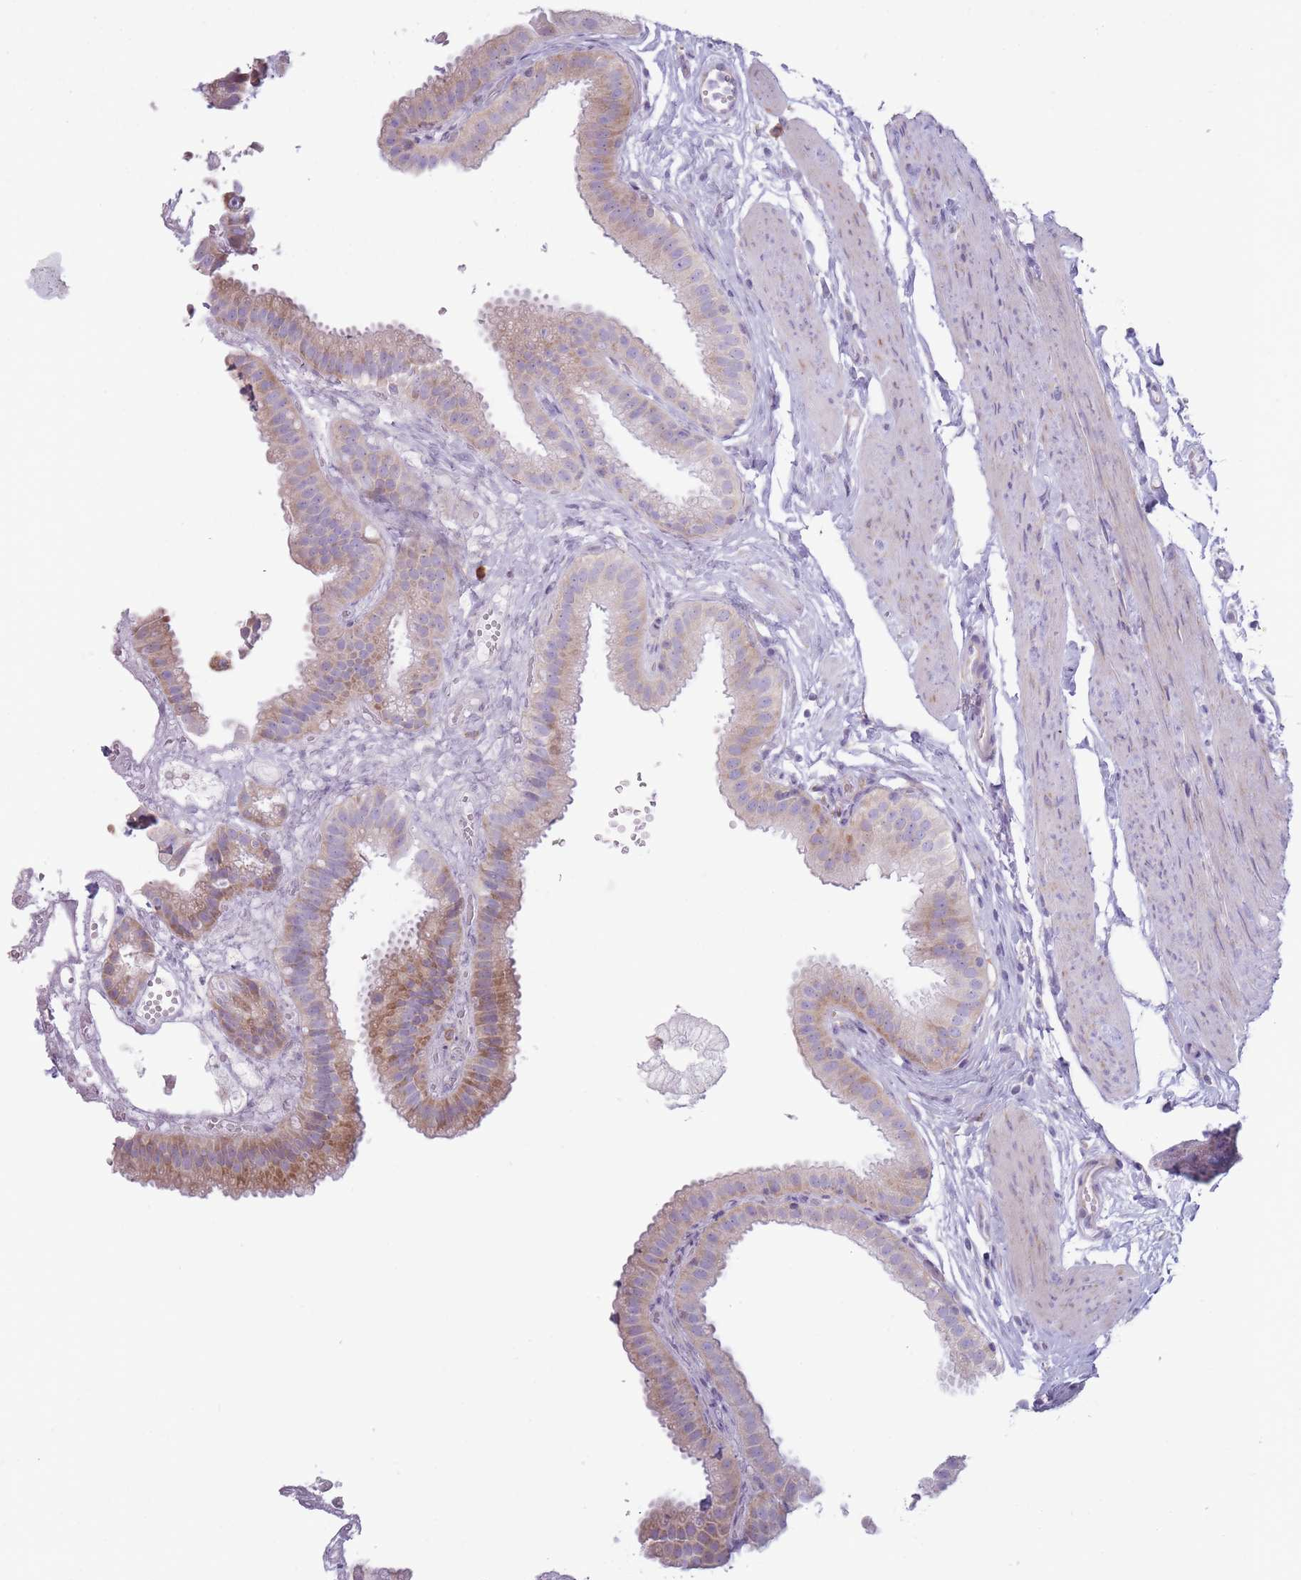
{"staining": {"intensity": "moderate", "quantity": "25%-75%", "location": "cytoplasmic/membranous"}, "tissue": "gallbladder", "cell_type": "Glandular cells", "image_type": "normal", "snomed": [{"axis": "morphology", "description": "Normal tissue, NOS"}, {"axis": "topography", "description": "Gallbladder"}], "caption": "Immunohistochemical staining of unremarkable gallbladder demonstrates 25%-75% levels of moderate cytoplasmic/membranous protein expression in approximately 25%-75% of glandular cells.", "gene": "RPL18", "patient": {"sex": "female", "age": 61}}